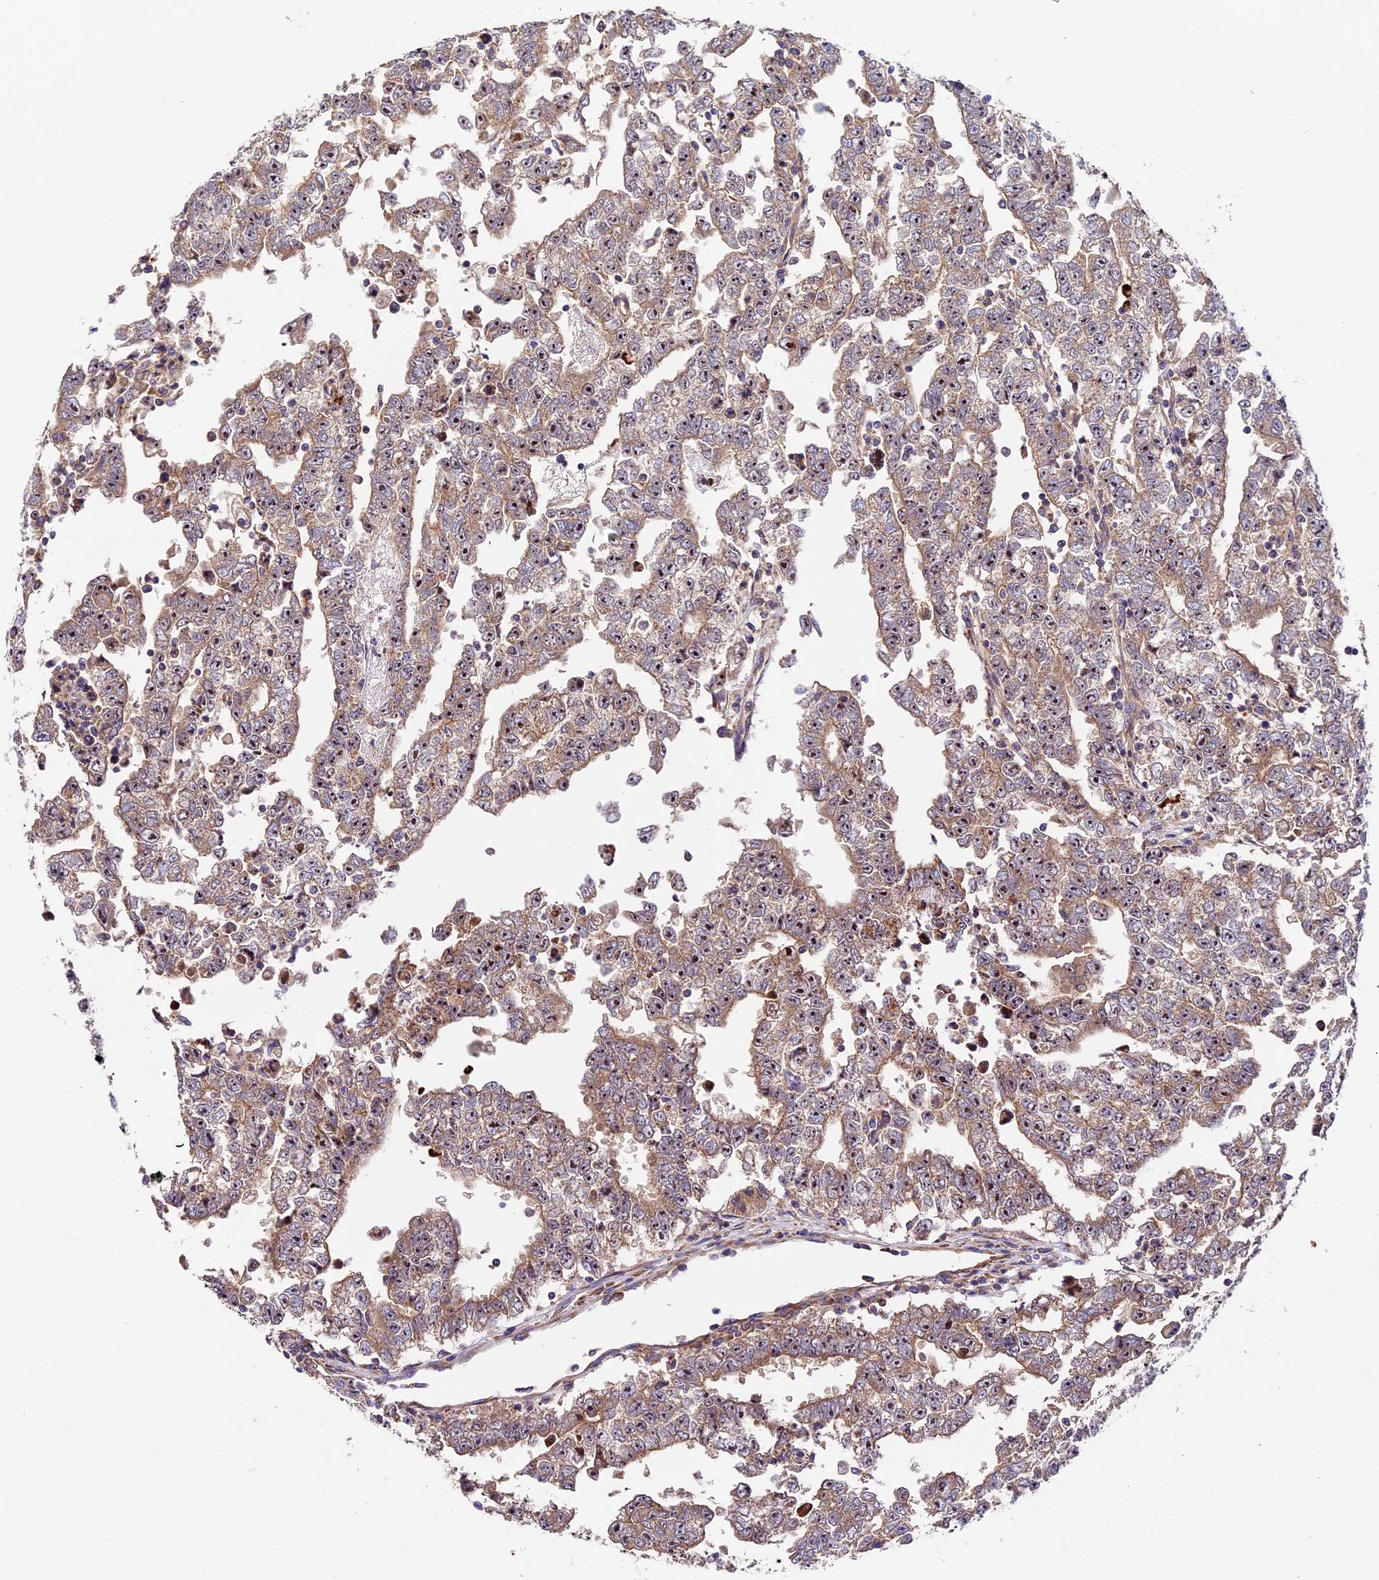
{"staining": {"intensity": "moderate", "quantity": ">75%", "location": "cytoplasmic/membranous,nuclear"}, "tissue": "testis cancer", "cell_type": "Tumor cells", "image_type": "cancer", "snomed": [{"axis": "morphology", "description": "Carcinoma, Embryonal, NOS"}, {"axis": "topography", "description": "Testis"}], "caption": "Immunohistochemical staining of testis embryonal carcinoma displays medium levels of moderate cytoplasmic/membranous and nuclear protein expression in about >75% of tumor cells.", "gene": "FRY", "patient": {"sex": "male", "age": 25}}